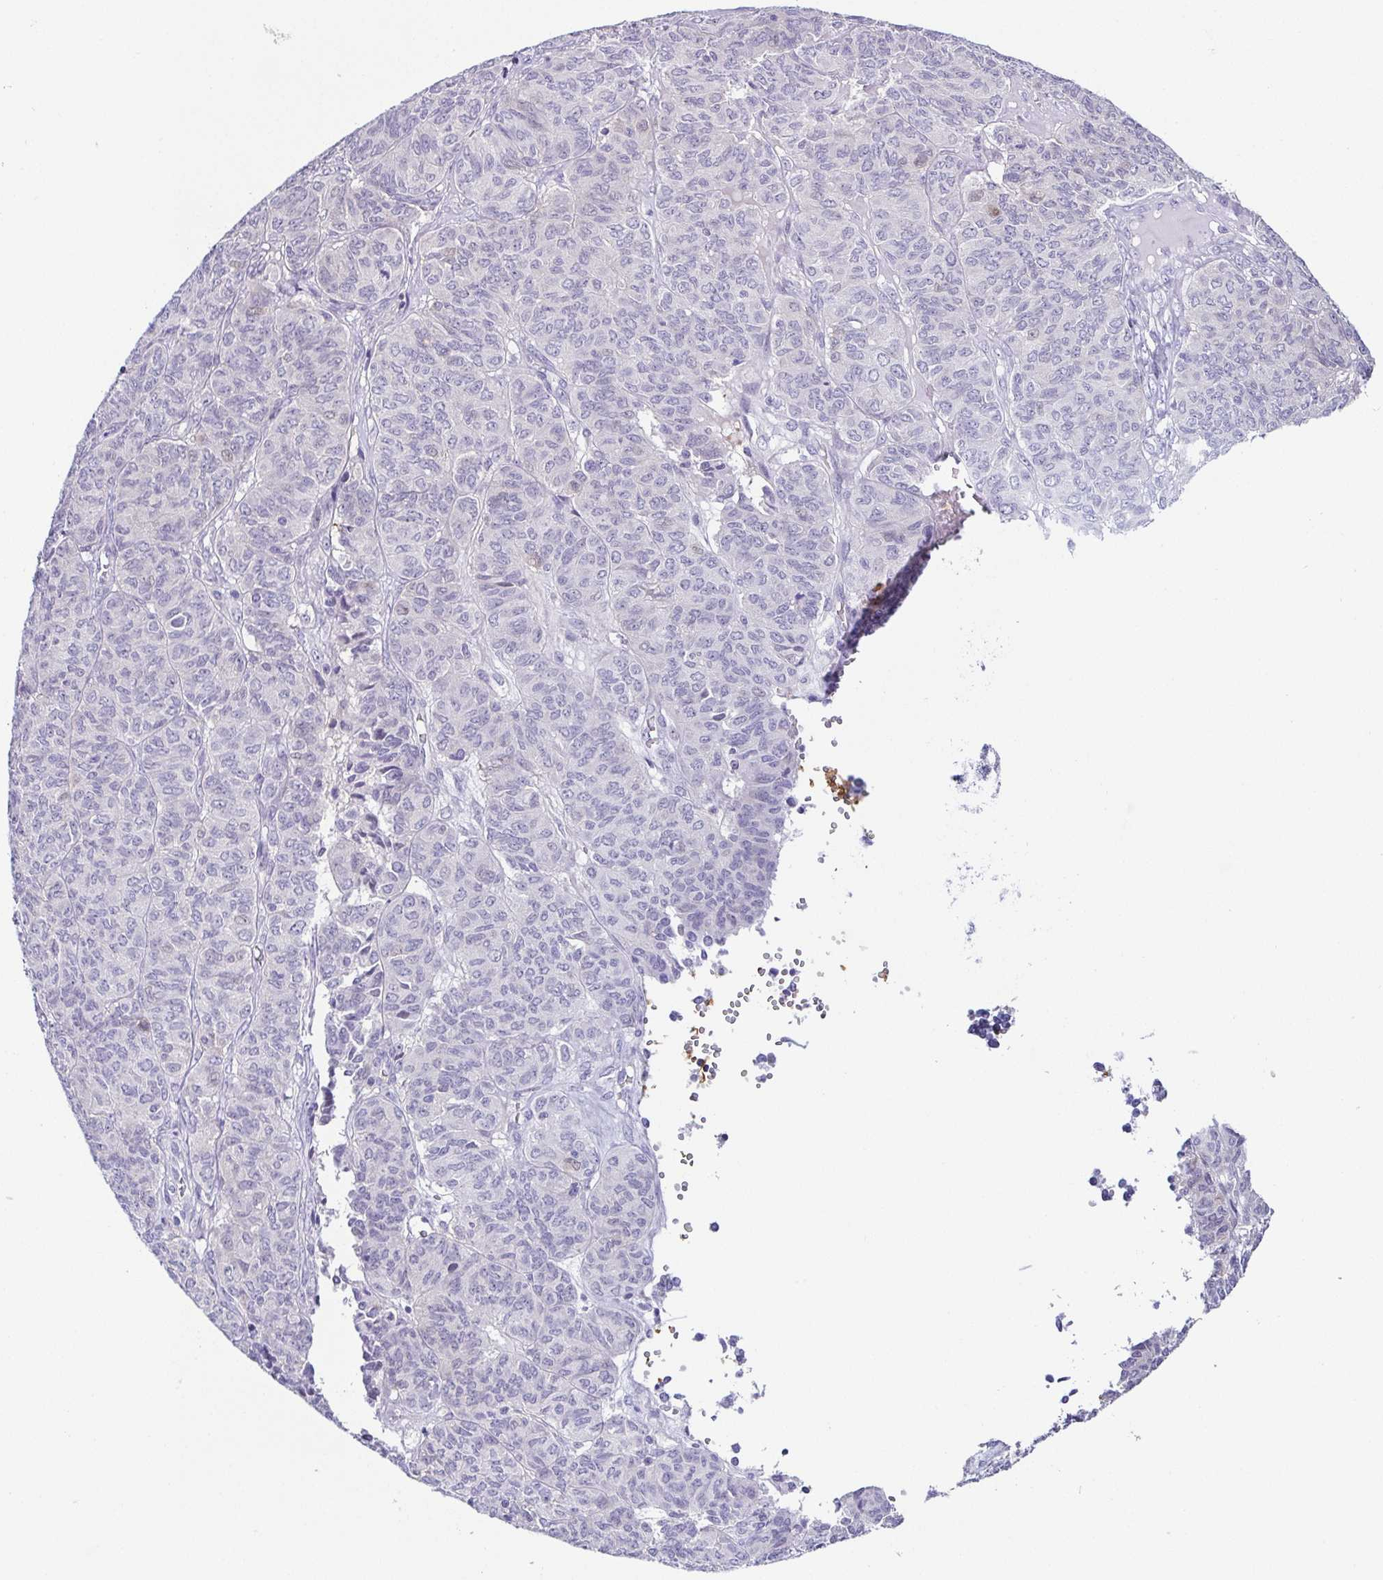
{"staining": {"intensity": "negative", "quantity": "none", "location": "none"}, "tissue": "ovarian cancer", "cell_type": "Tumor cells", "image_type": "cancer", "snomed": [{"axis": "morphology", "description": "Carcinoma, endometroid"}, {"axis": "topography", "description": "Ovary"}], "caption": "Immunohistochemistry (IHC) photomicrograph of neoplastic tissue: ovarian cancer stained with DAB shows no significant protein staining in tumor cells.", "gene": "FAM162B", "patient": {"sex": "female", "age": 80}}